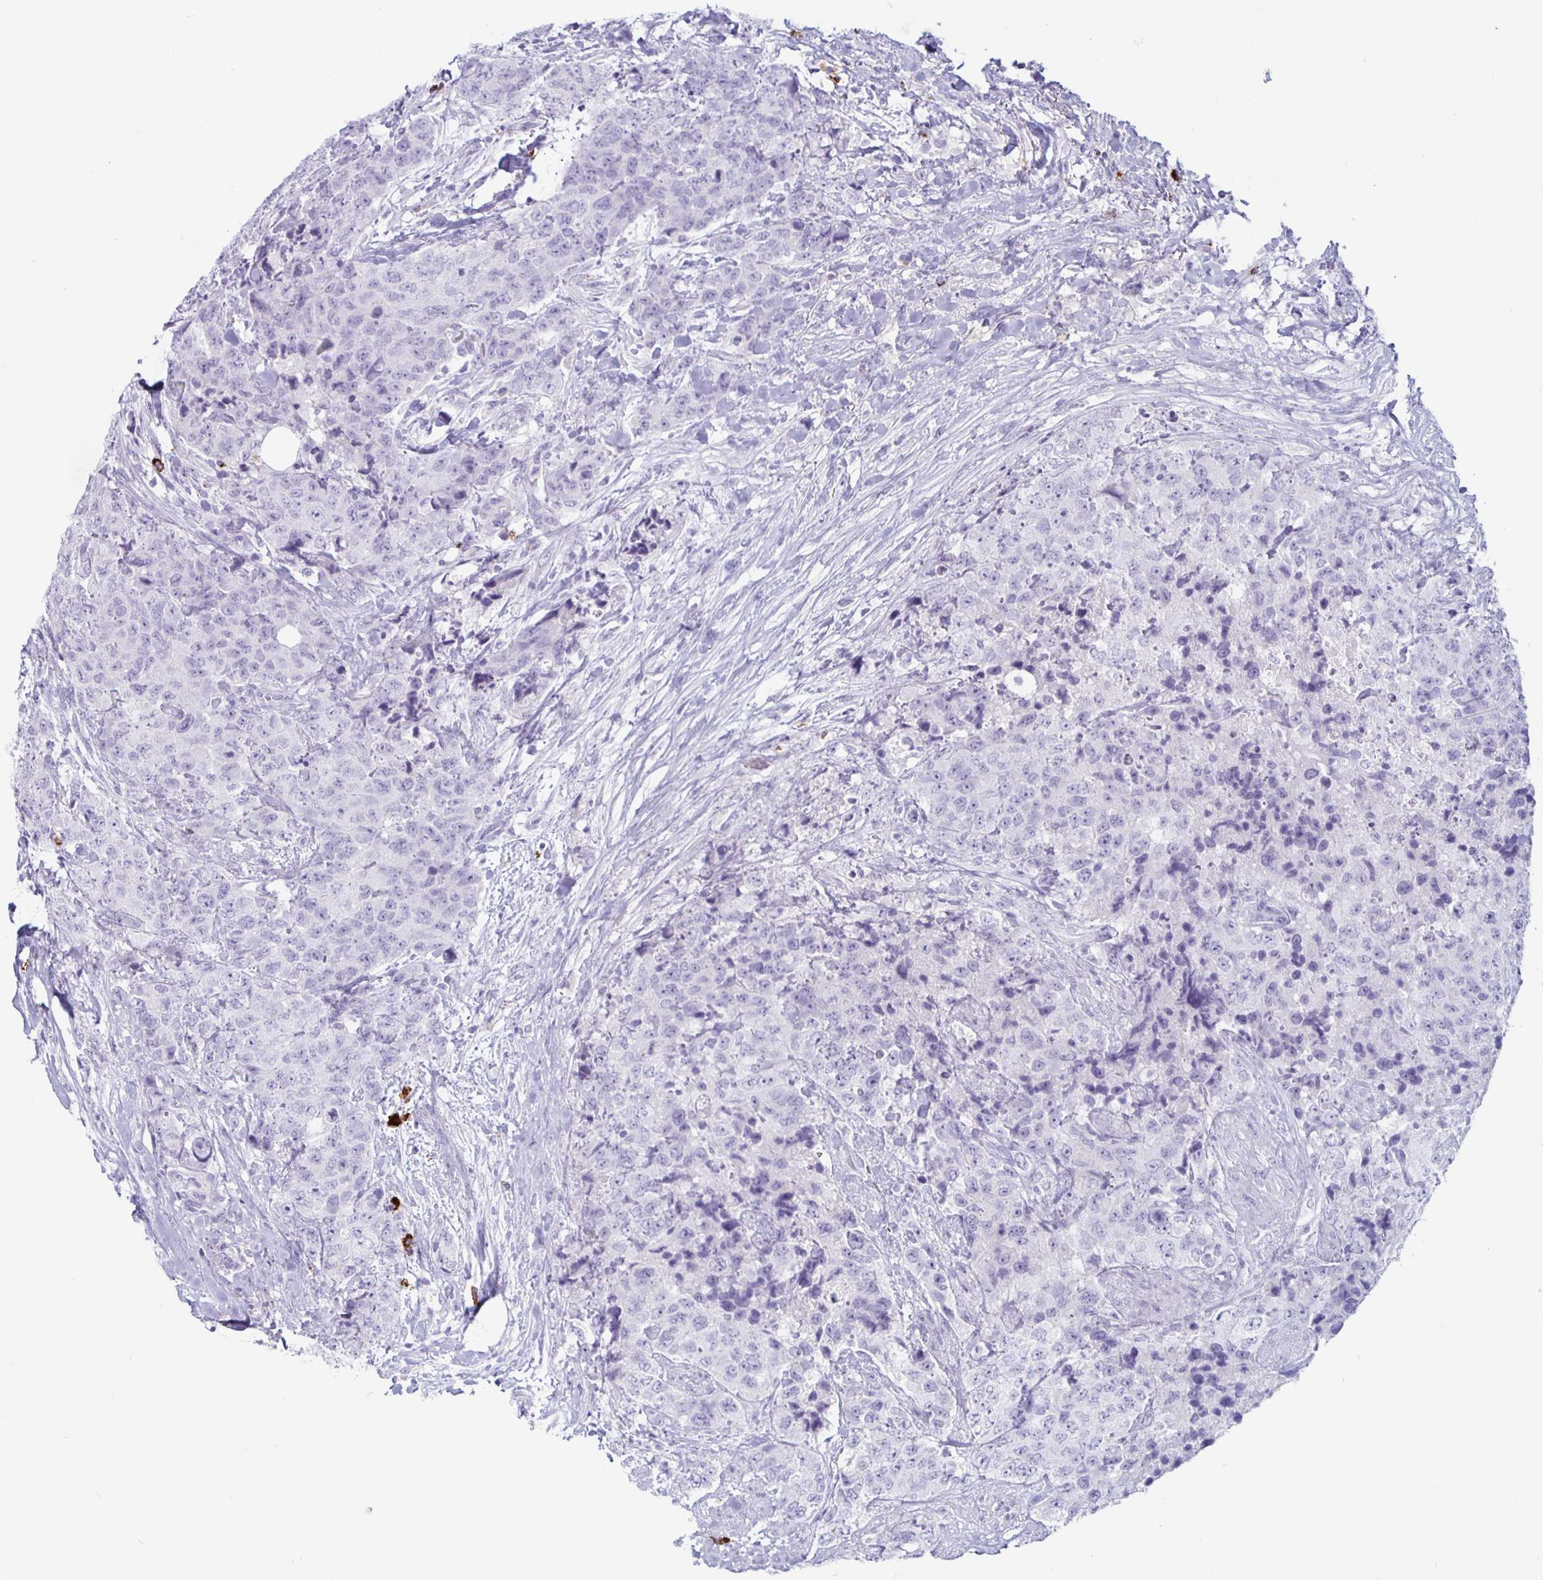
{"staining": {"intensity": "negative", "quantity": "none", "location": "none"}, "tissue": "urothelial cancer", "cell_type": "Tumor cells", "image_type": "cancer", "snomed": [{"axis": "morphology", "description": "Urothelial carcinoma, High grade"}, {"axis": "topography", "description": "Urinary bladder"}], "caption": "Tumor cells are negative for brown protein staining in high-grade urothelial carcinoma.", "gene": "GZMK", "patient": {"sex": "female", "age": 78}}